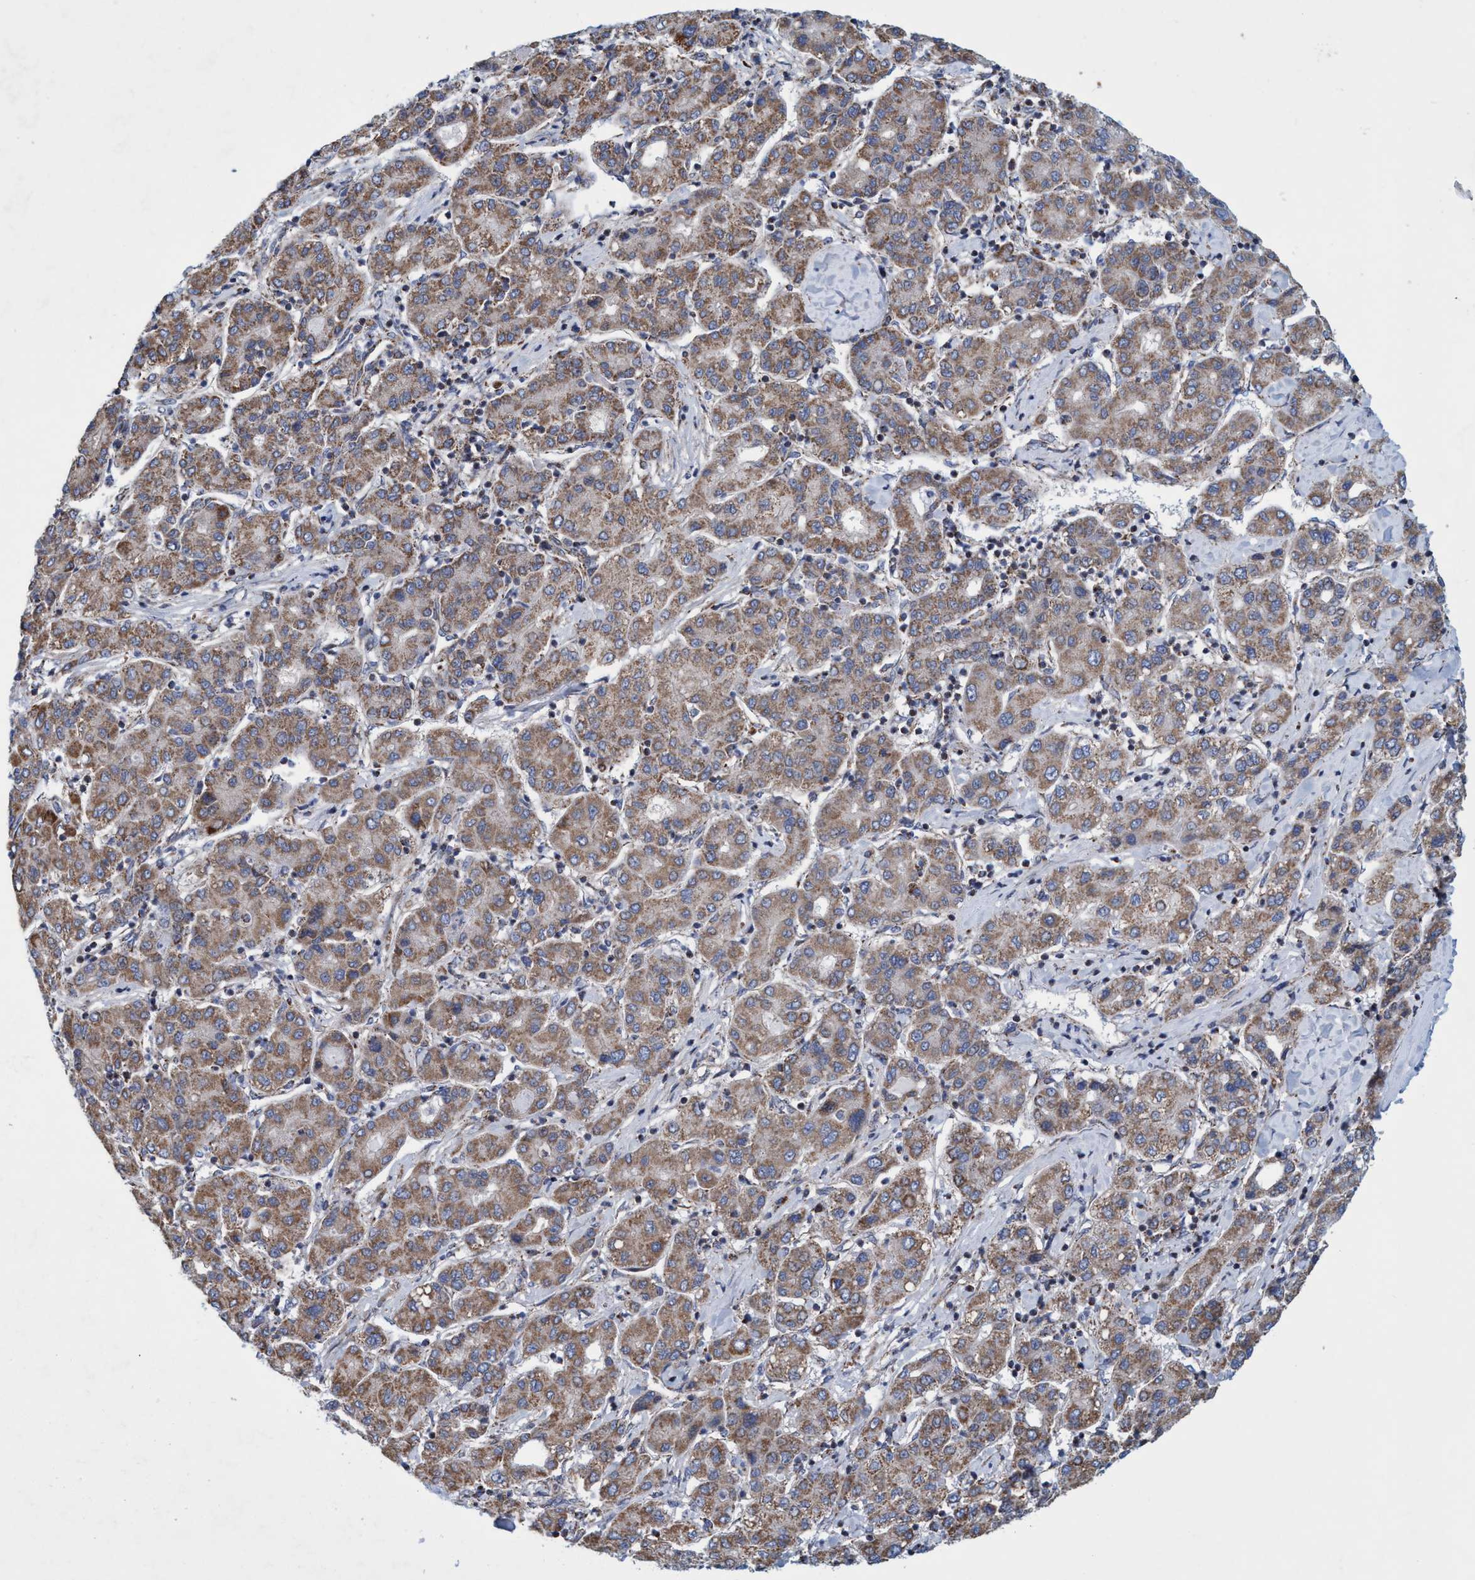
{"staining": {"intensity": "moderate", "quantity": ">75%", "location": "cytoplasmic/membranous"}, "tissue": "liver cancer", "cell_type": "Tumor cells", "image_type": "cancer", "snomed": [{"axis": "morphology", "description": "Carcinoma, Hepatocellular, NOS"}, {"axis": "topography", "description": "Liver"}], "caption": "This is an image of IHC staining of liver cancer (hepatocellular carcinoma), which shows moderate positivity in the cytoplasmic/membranous of tumor cells.", "gene": "POLR1F", "patient": {"sex": "male", "age": 65}}